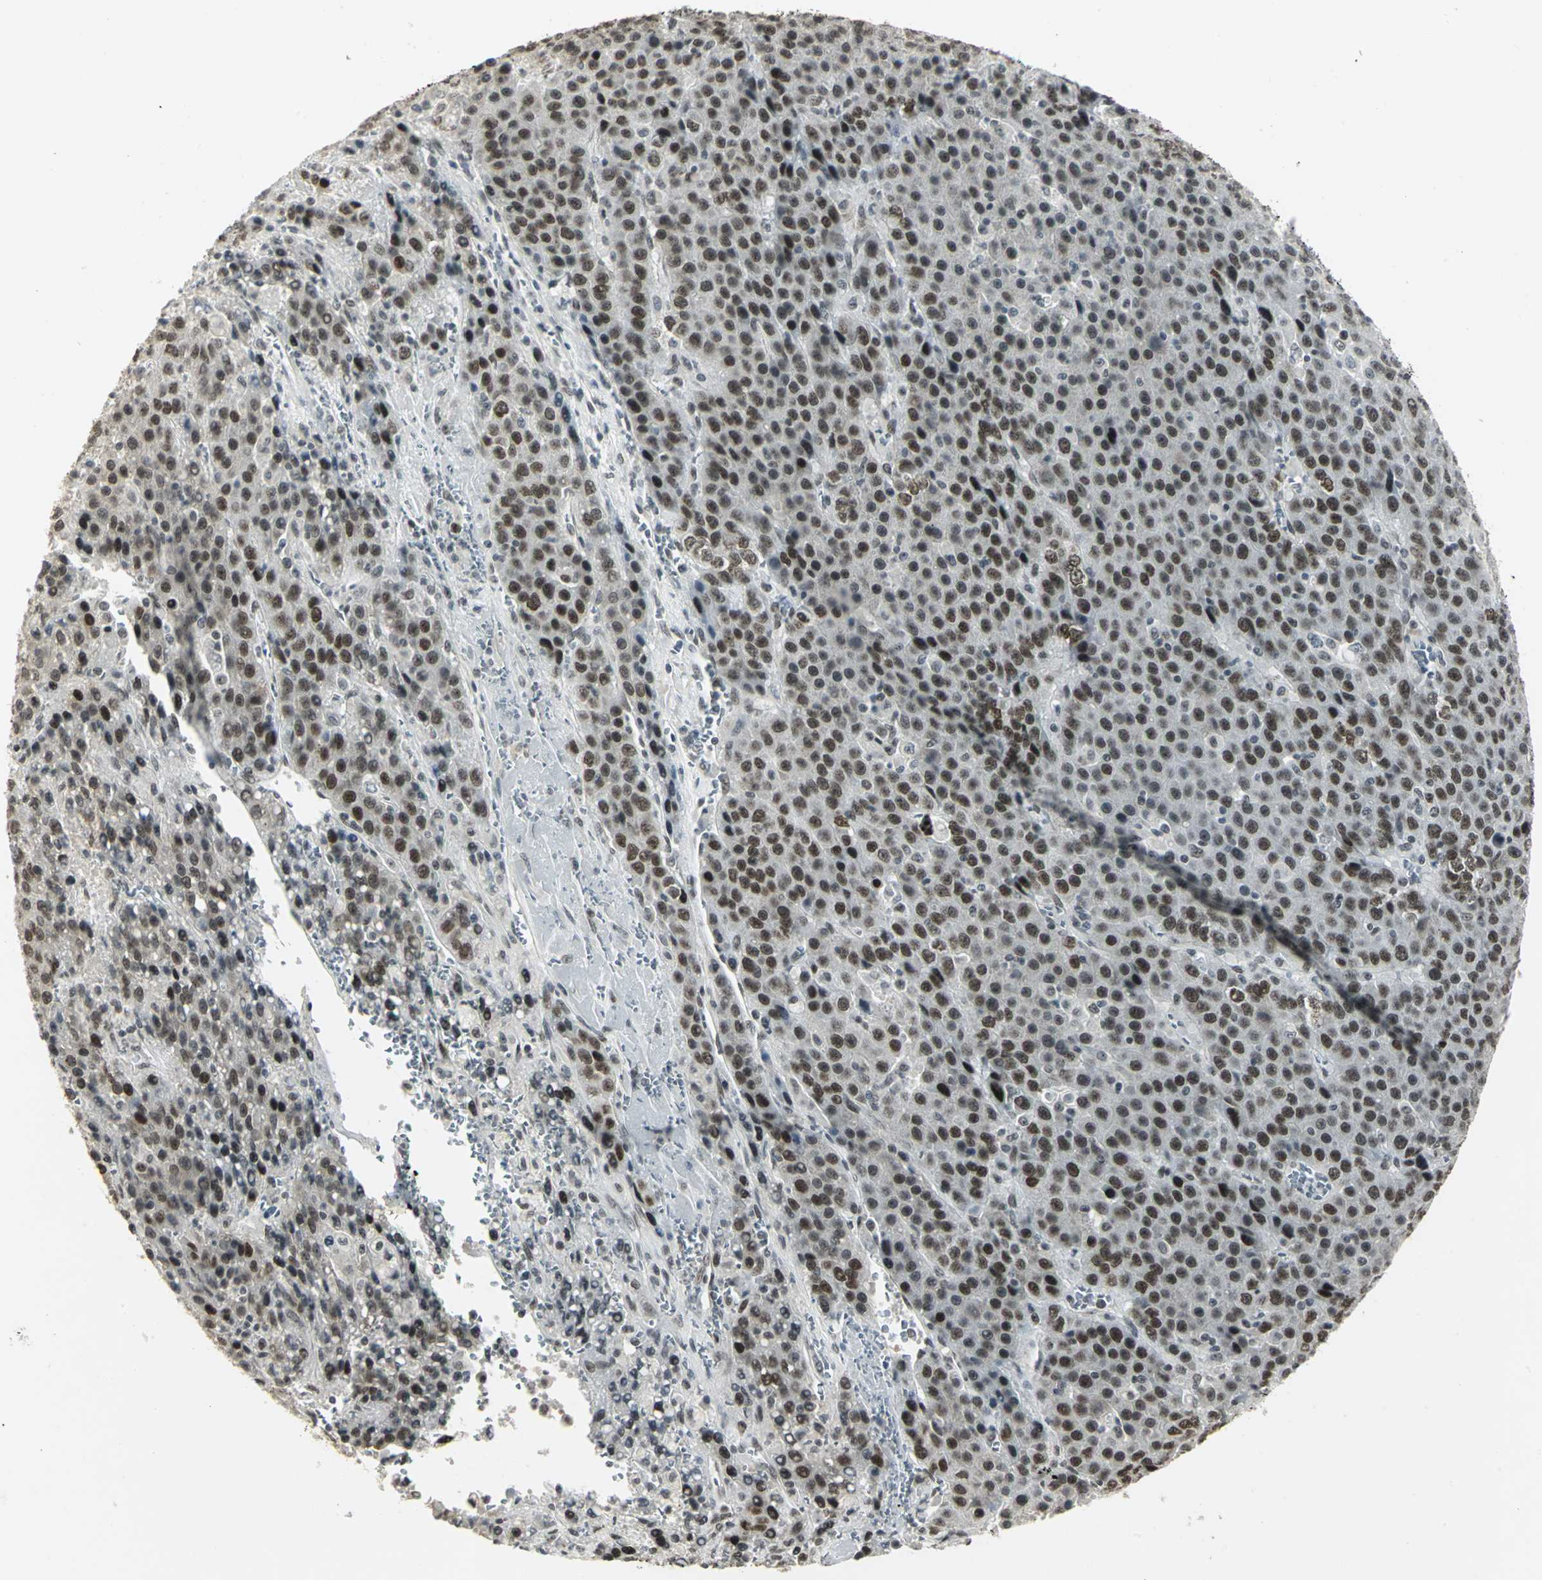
{"staining": {"intensity": "strong", "quantity": ">75%", "location": "nuclear"}, "tissue": "liver cancer", "cell_type": "Tumor cells", "image_type": "cancer", "snomed": [{"axis": "morphology", "description": "Carcinoma, Hepatocellular, NOS"}, {"axis": "topography", "description": "Liver"}], "caption": "There is high levels of strong nuclear staining in tumor cells of liver hepatocellular carcinoma, as demonstrated by immunohistochemical staining (brown color).", "gene": "CBX3", "patient": {"sex": "female", "age": 53}}